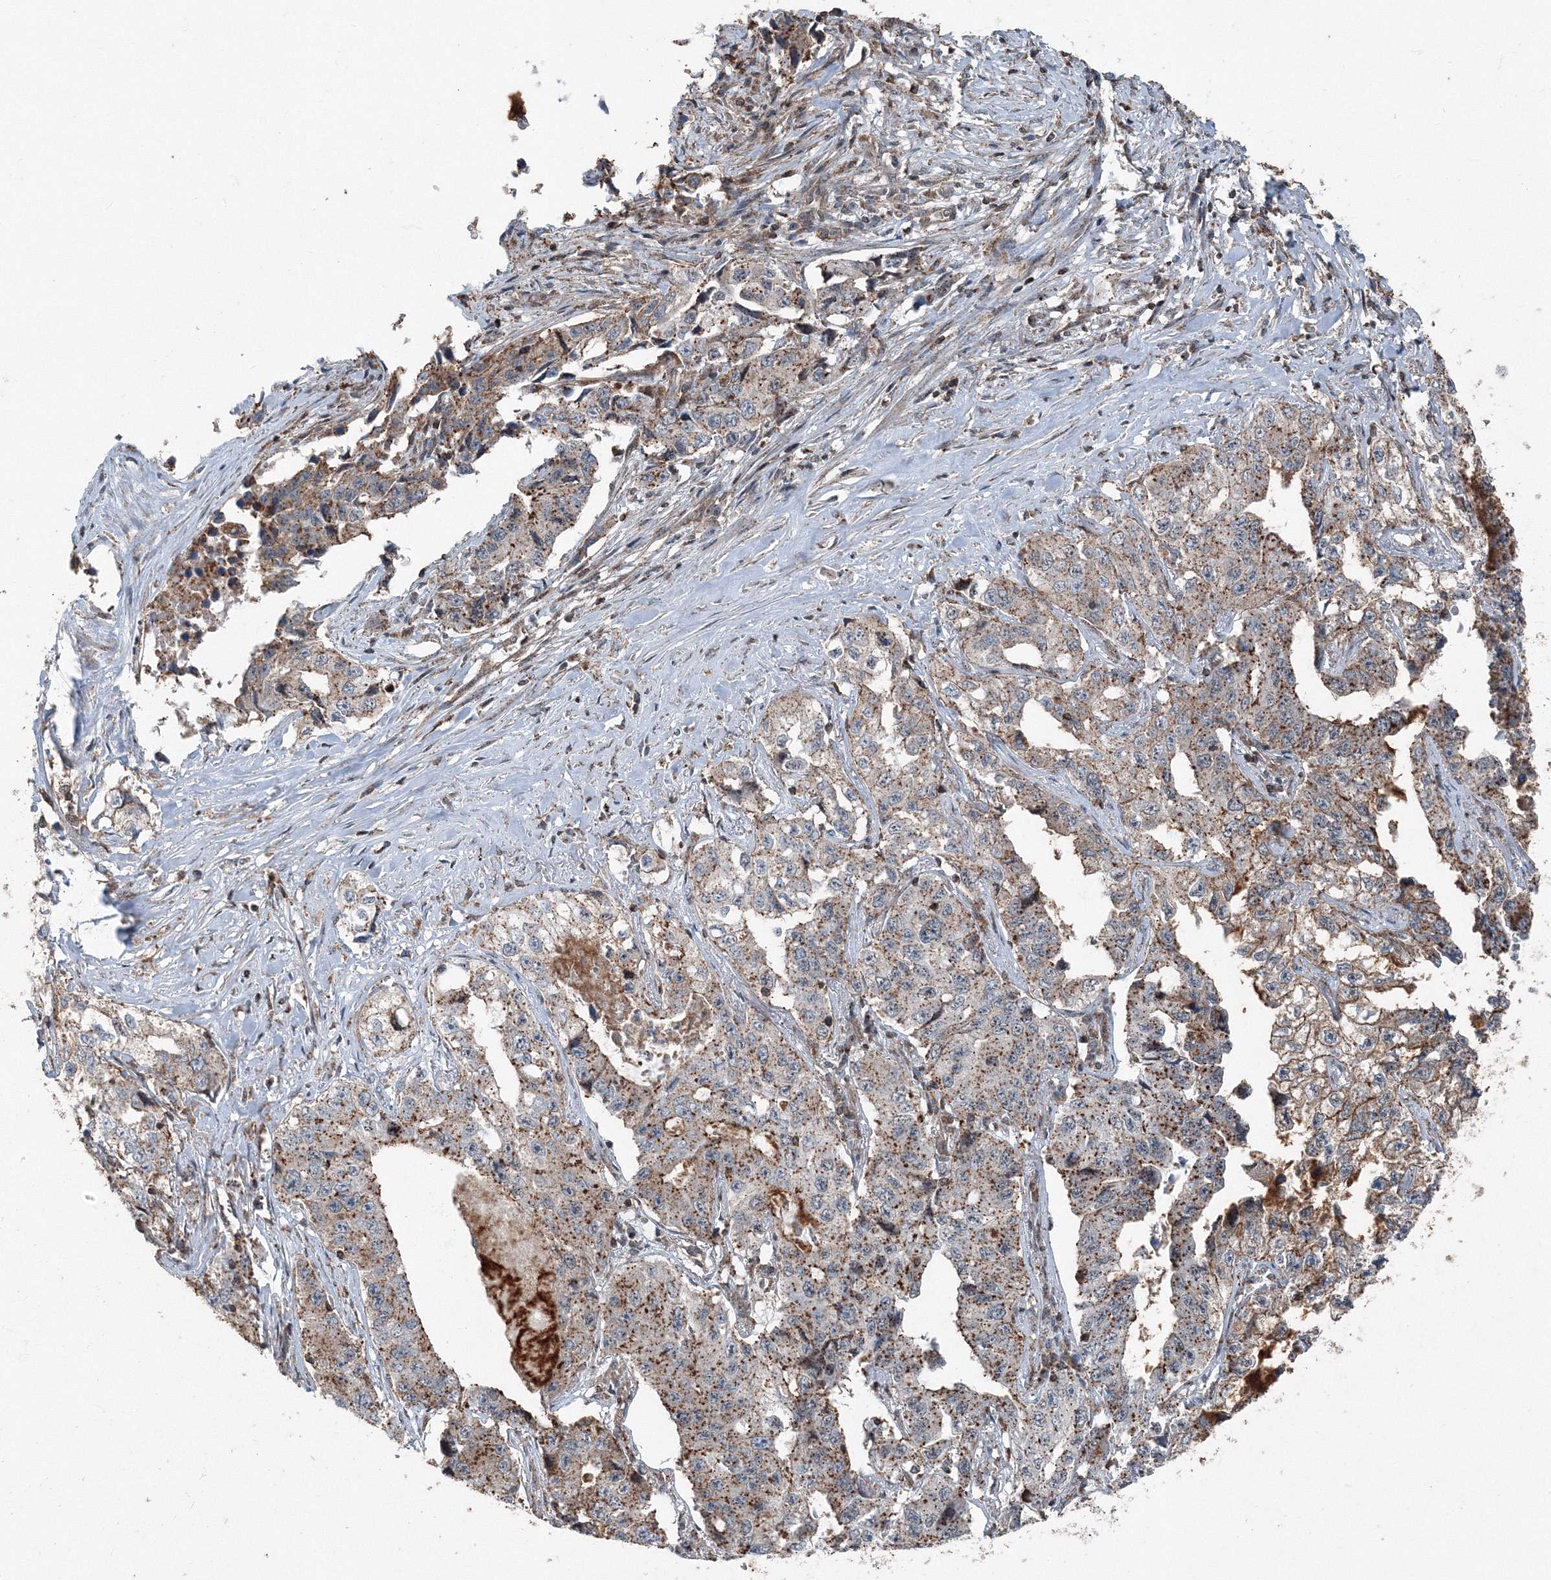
{"staining": {"intensity": "moderate", "quantity": ">75%", "location": "cytoplasmic/membranous"}, "tissue": "lung cancer", "cell_type": "Tumor cells", "image_type": "cancer", "snomed": [{"axis": "morphology", "description": "Adenocarcinoma, NOS"}, {"axis": "topography", "description": "Lung"}], "caption": "A histopathology image of human lung cancer stained for a protein reveals moderate cytoplasmic/membranous brown staining in tumor cells.", "gene": "AASDH", "patient": {"sex": "female", "age": 51}}